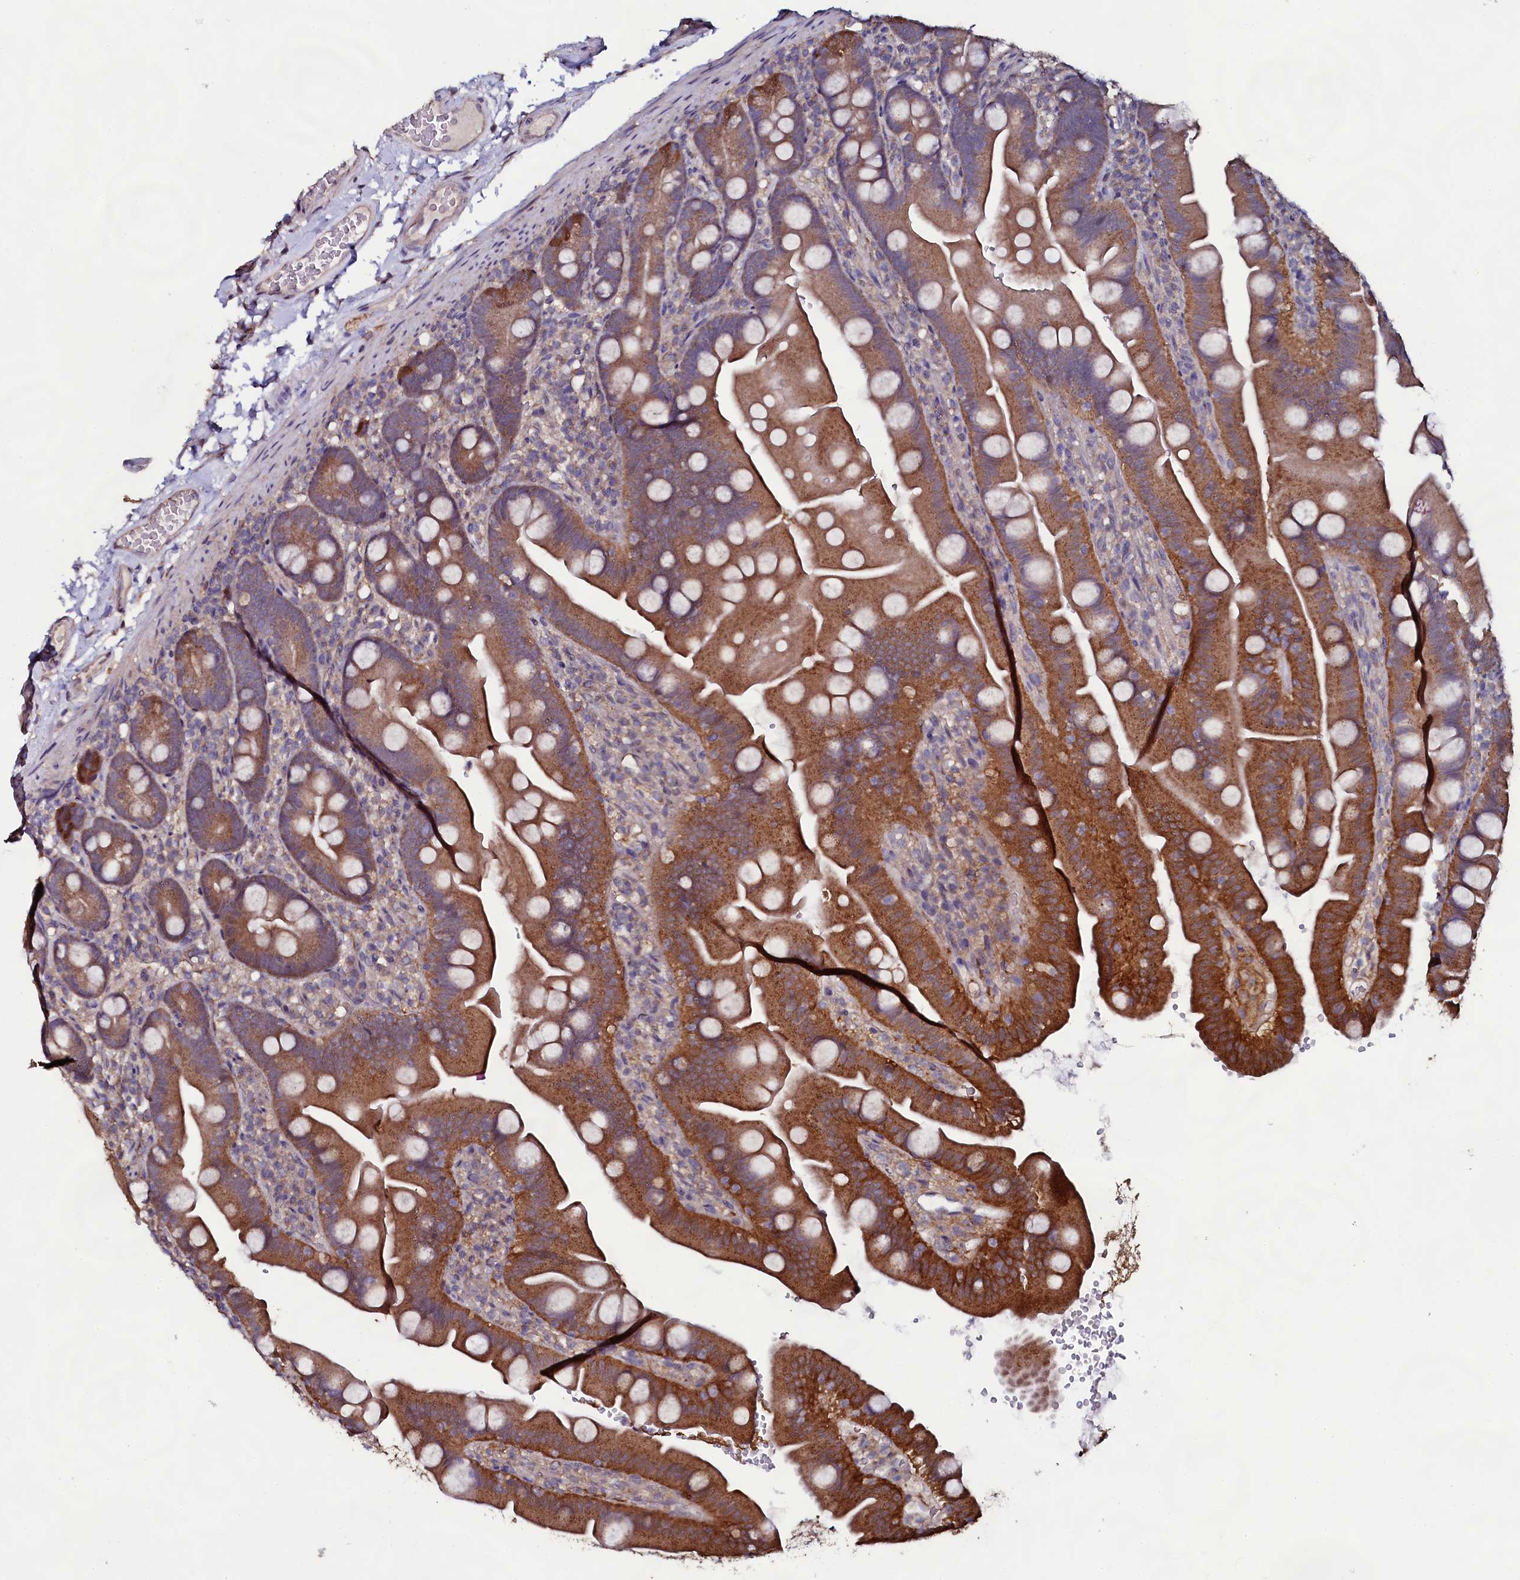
{"staining": {"intensity": "strong", "quantity": "25%-75%", "location": "cytoplasmic/membranous"}, "tissue": "small intestine", "cell_type": "Glandular cells", "image_type": "normal", "snomed": [{"axis": "morphology", "description": "Normal tissue, NOS"}, {"axis": "topography", "description": "Small intestine"}], "caption": "An immunohistochemistry (IHC) photomicrograph of normal tissue is shown. Protein staining in brown highlights strong cytoplasmic/membranous positivity in small intestine within glandular cells. (Brightfield microscopy of DAB IHC at high magnification).", "gene": "USPL1", "patient": {"sex": "female", "age": 68}}